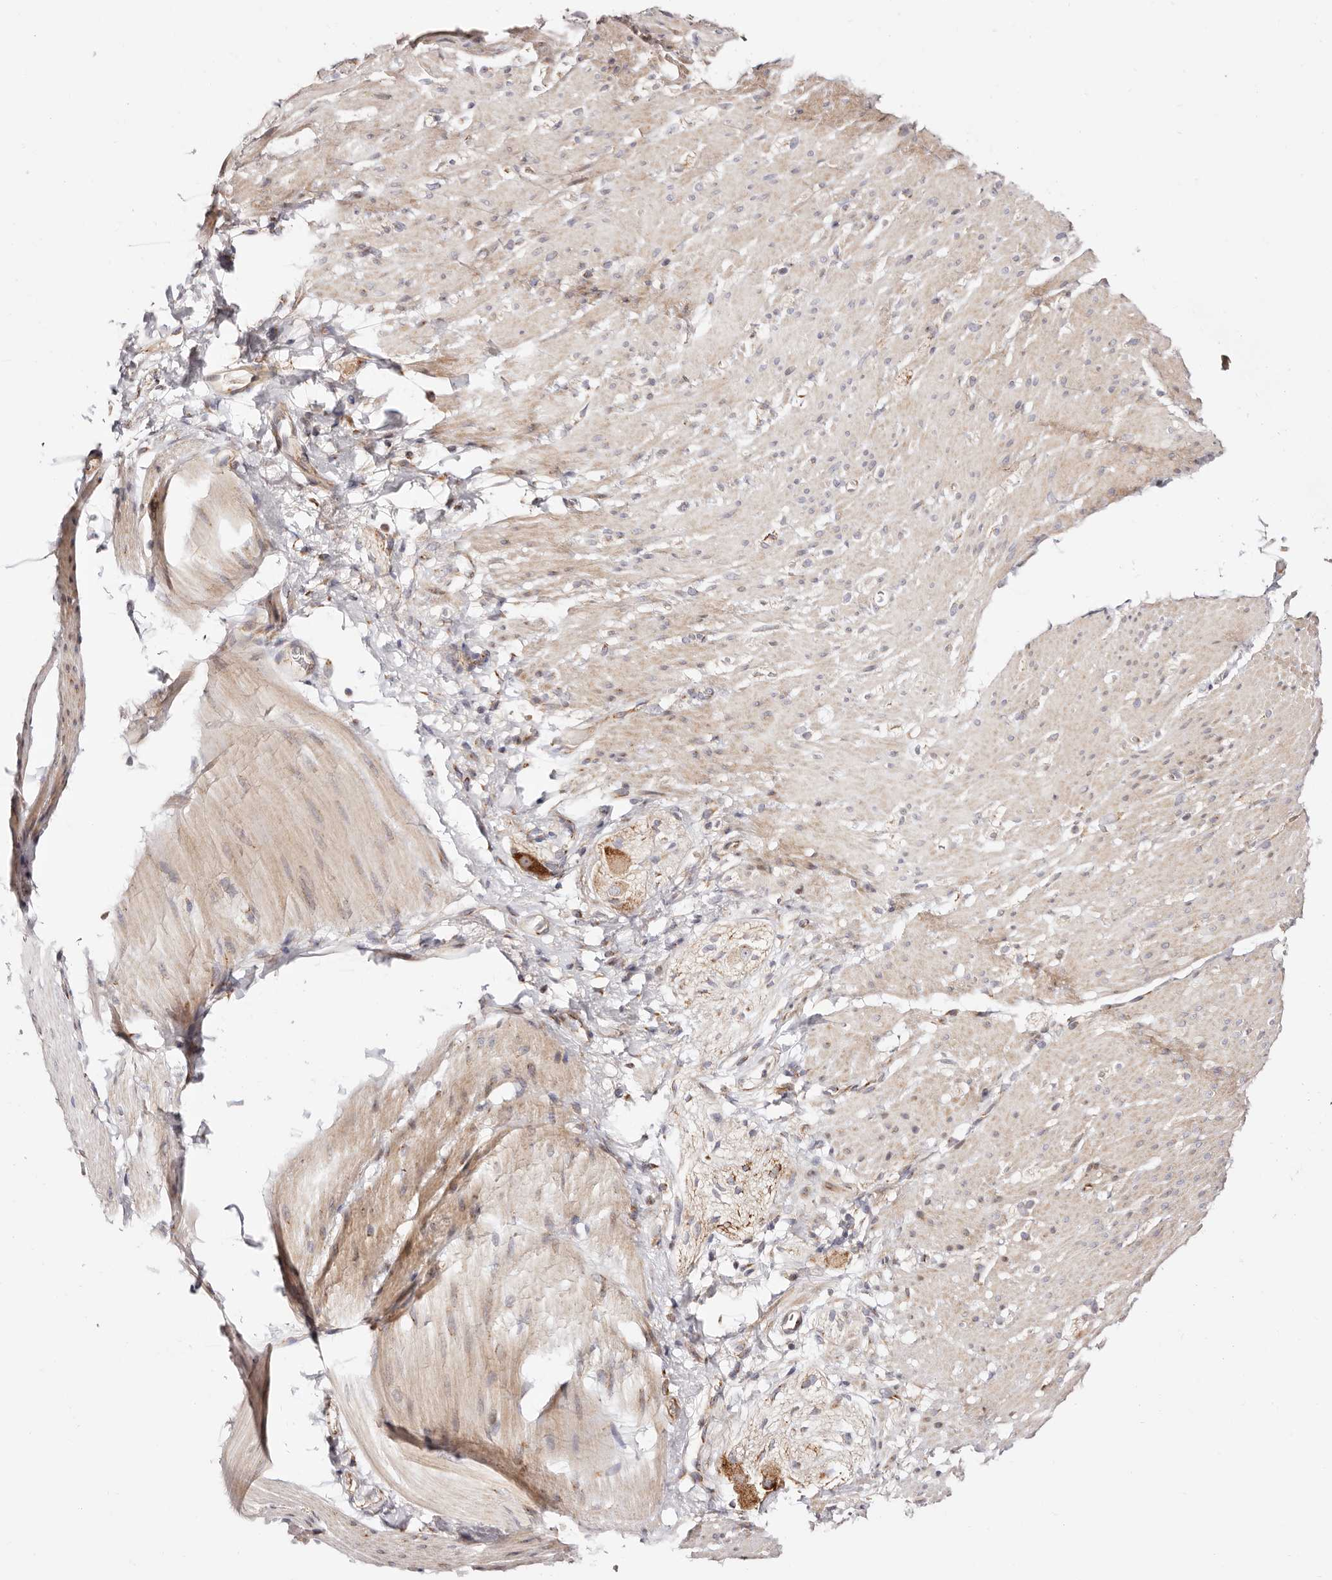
{"staining": {"intensity": "weak", "quantity": ">75%", "location": "cytoplasmic/membranous"}, "tissue": "smooth muscle", "cell_type": "Smooth muscle cells", "image_type": "normal", "snomed": [{"axis": "morphology", "description": "Normal tissue, NOS"}, {"axis": "topography", "description": "Smooth muscle"}, {"axis": "topography", "description": "Small intestine"}], "caption": "Immunohistochemical staining of normal human smooth muscle shows weak cytoplasmic/membranous protein positivity in approximately >75% of smooth muscle cells.", "gene": "MAPK6", "patient": {"sex": "female", "age": 84}}